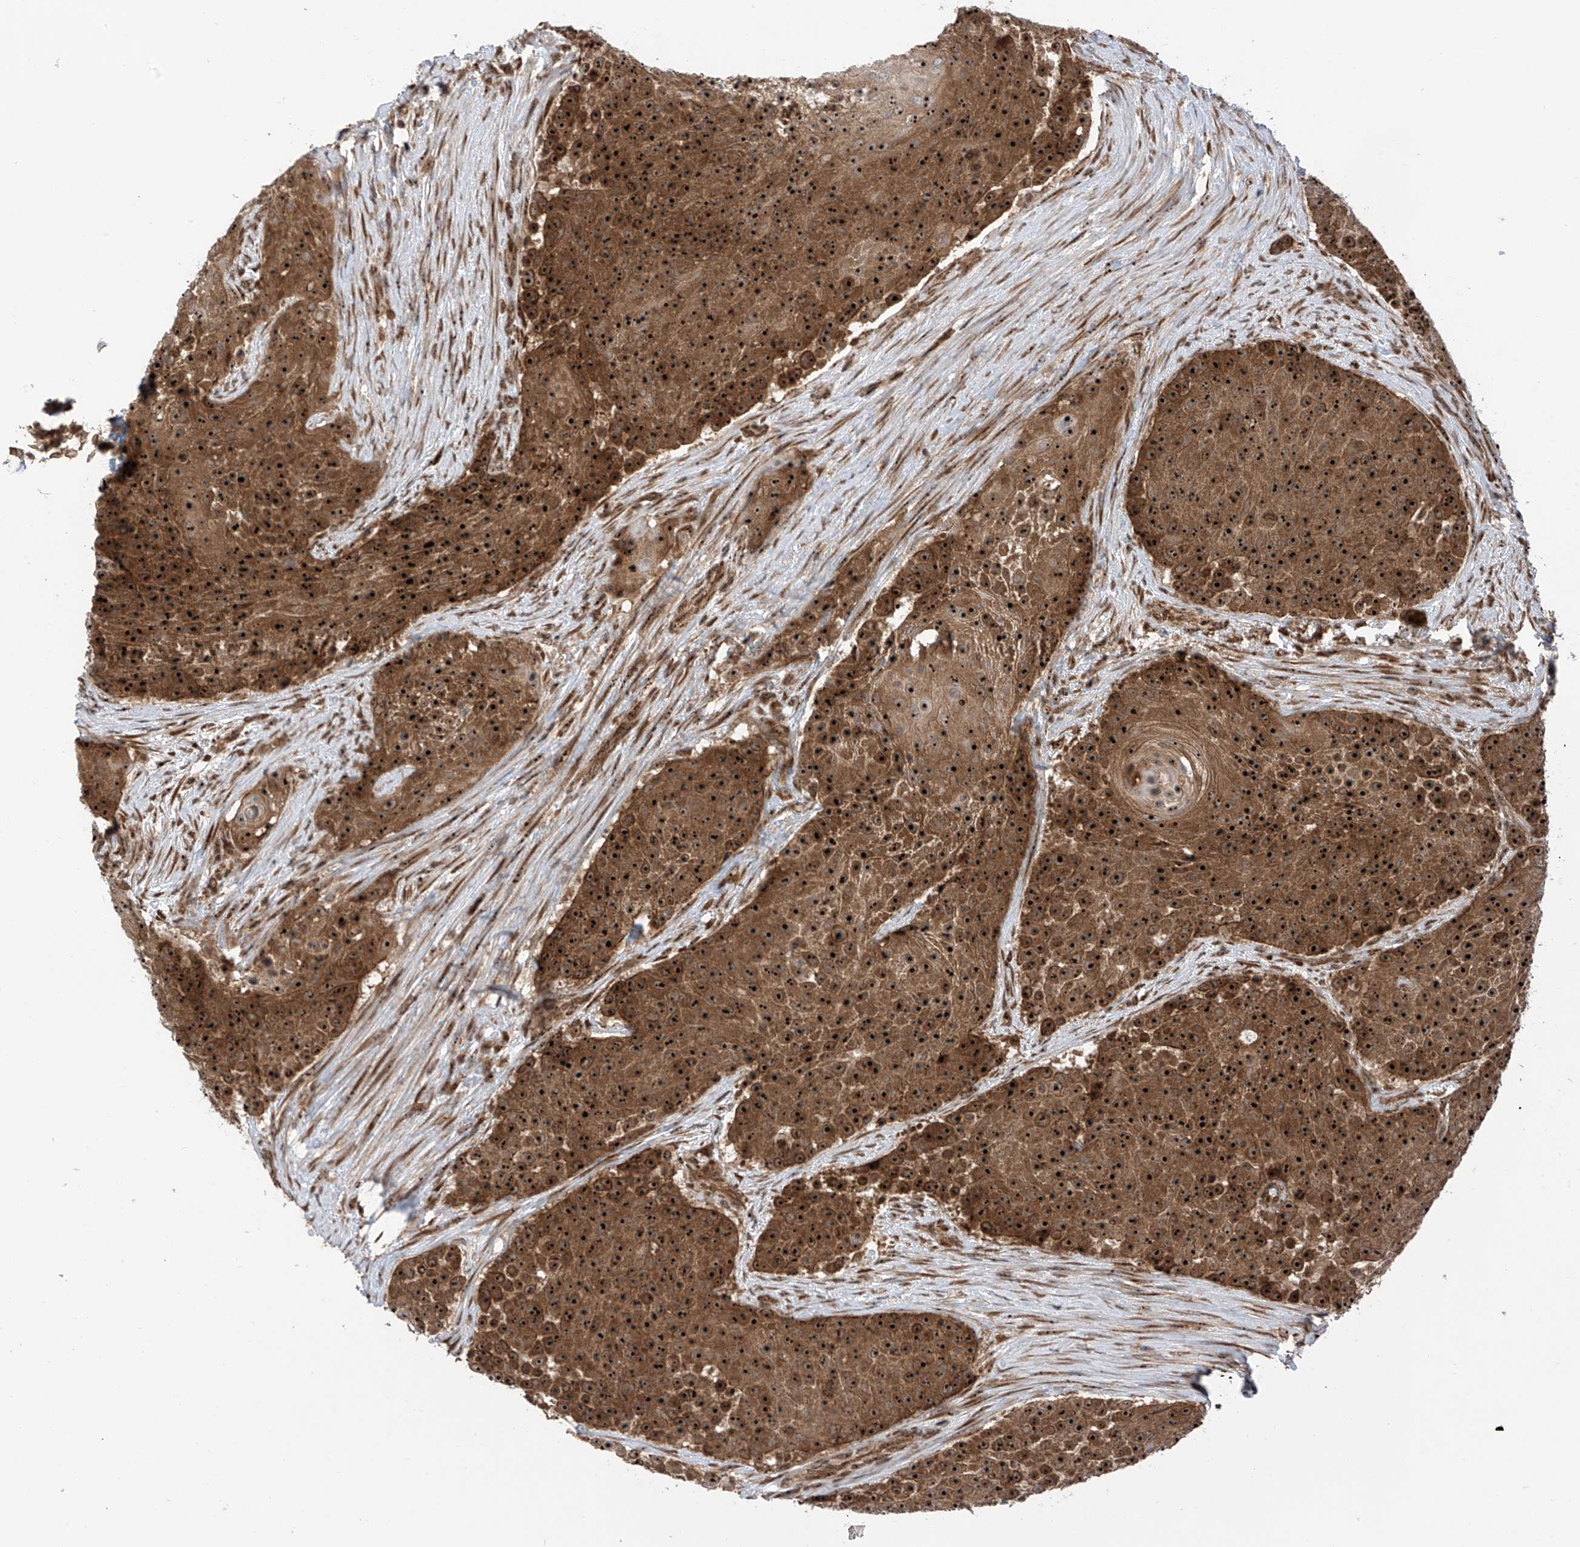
{"staining": {"intensity": "strong", "quantity": ">75%", "location": "cytoplasmic/membranous,nuclear"}, "tissue": "urothelial cancer", "cell_type": "Tumor cells", "image_type": "cancer", "snomed": [{"axis": "morphology", "description": "Urothelial carcinoma, High grade"}, {"axis": "topography", "description": "Urinary bladder"}], "caption": "Immunohistochemical staining of urothelial cancer demonstrates strong cytoplasmic/membranous and nuclear protein expression in approximately >75% of tumor cells.", "gene": "C1orf131", "patient": {"sex": "female", "age": 63}}